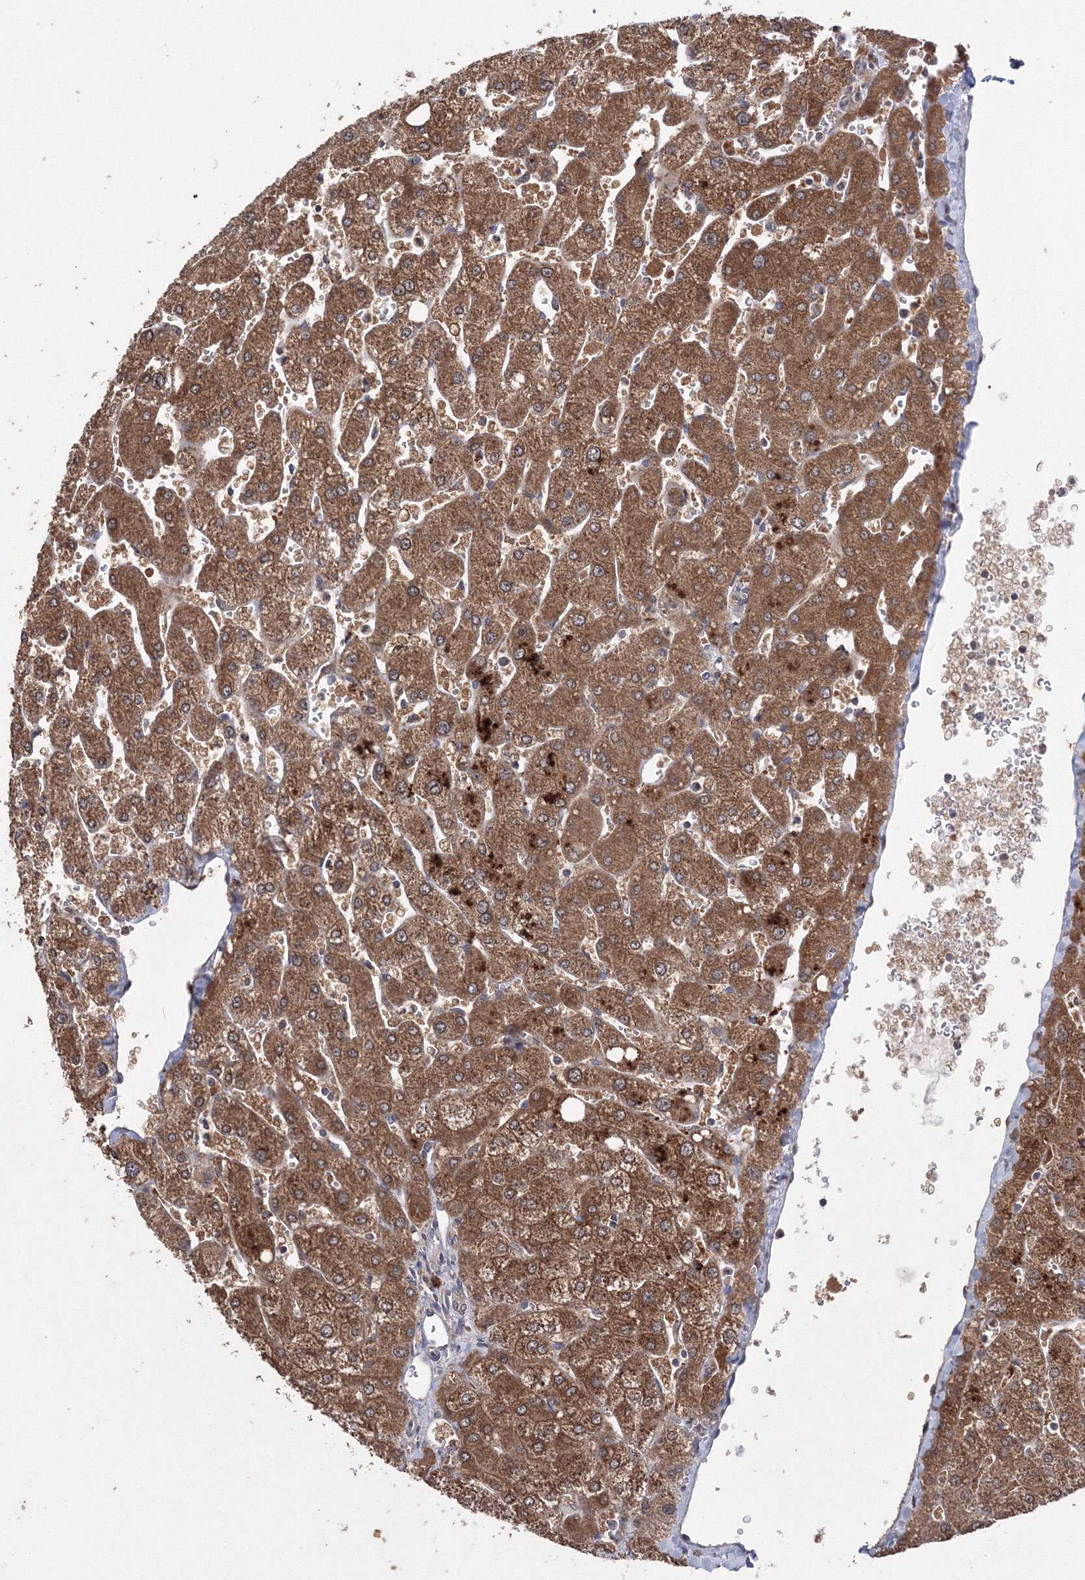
{"staining": {"intensity": "weak", "quantity": ">75%", "location": "cytoplasmic/membranous,nuclear"}, "tissue": "liver", "cell_type": "Cholangiocytes", "image_type": "normal", "snomed": [{"axis": "morphology", "description": "Normal tissue, NOS"}, {"axis": "topography", "description": "Liver"}], "caption": "Immunohistochemistry (IHC) staining of benign liver, which displays low levels of weak cytoplasmic/membranous,nuclear positivity in approximately >75% of cholangiocytes indicating weak cytoplasmic/membranous,nuclear protein expression. The staining was performed using DAB (3,3'-diaminobenzidine) (brown) for protein detection and nuclei were counterstained in hematoxylin (blue).", "gene": "GPN1", "patient": {"sex": "male", "age": 55}}